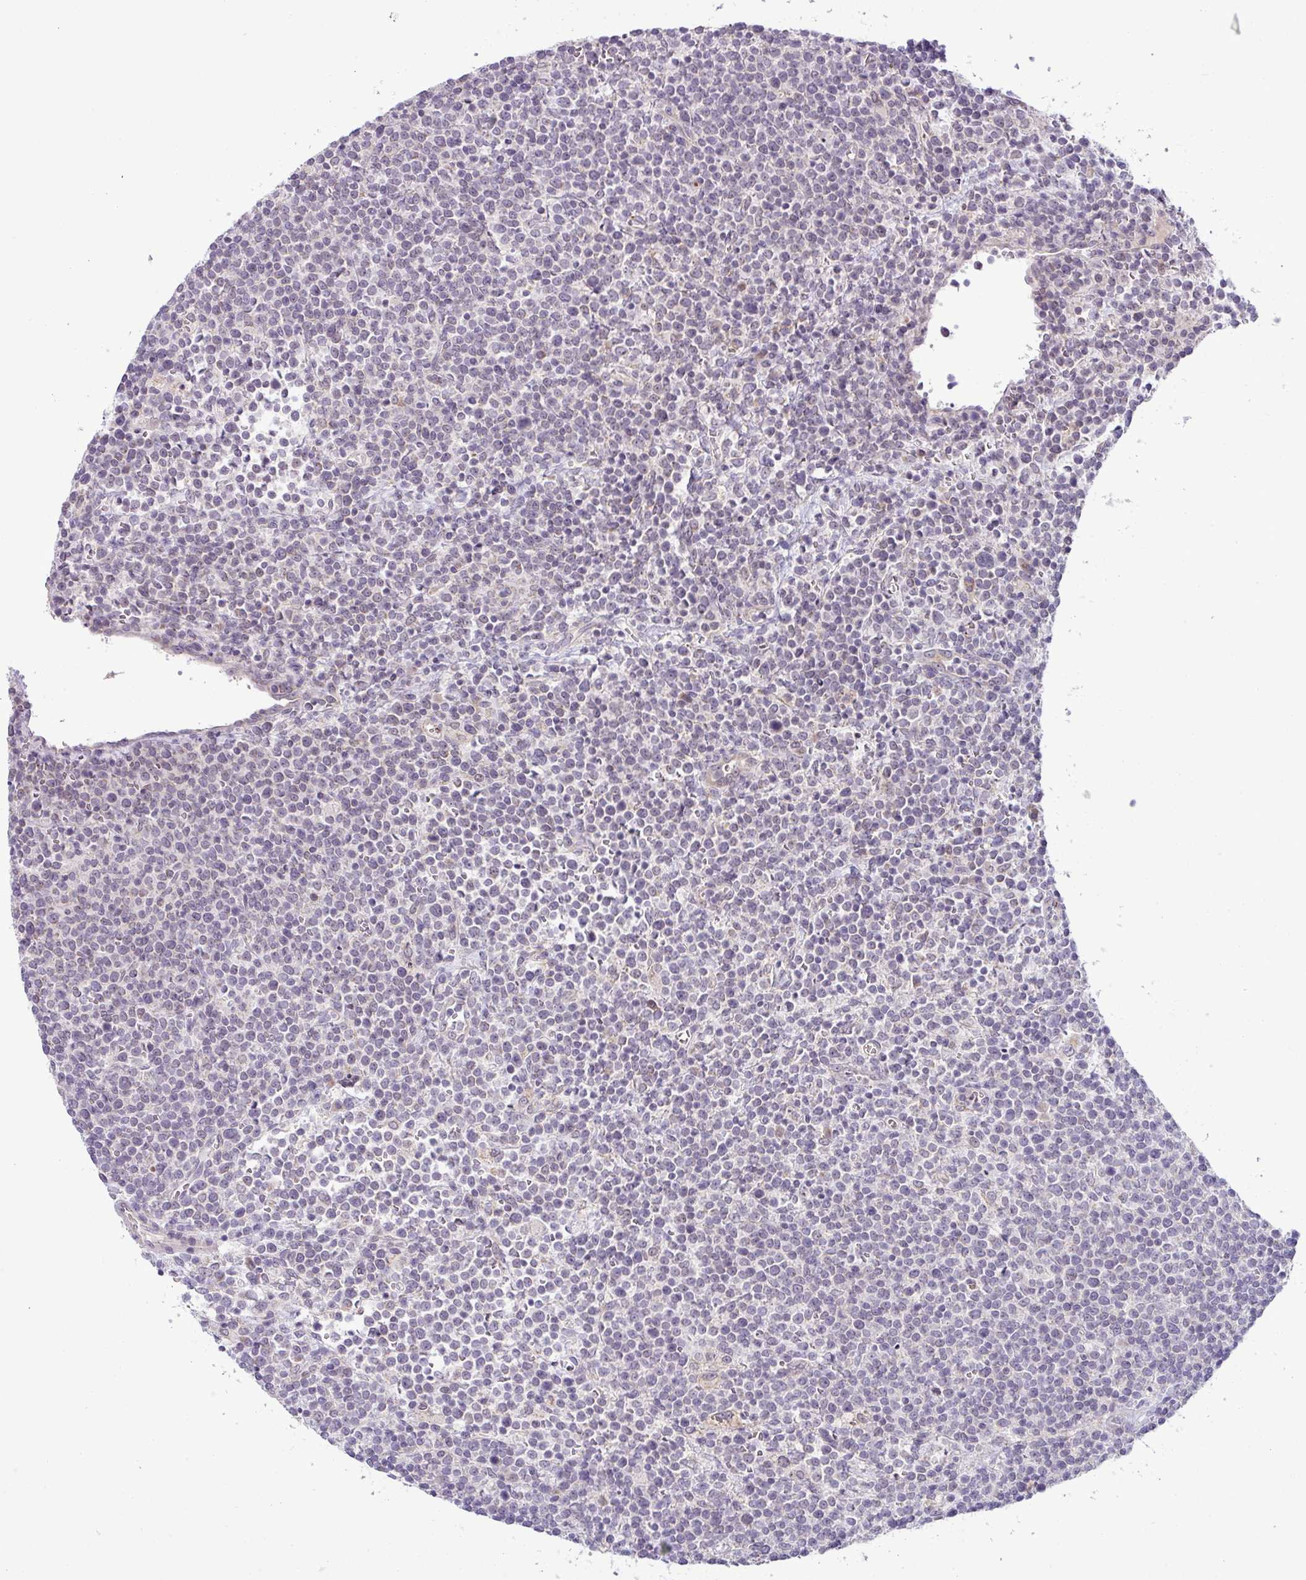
{"staining": {"intensity": "negative", "quantity": "none", "location": "none"}, "tissue": "lymphoma", "cell_type": "Tumor cells", "image_type": "cancer", "snomed": [{"axis": "morphology", "description": "Malignant lymphoma, non-Hodgkin's type, High grade"}, {"axis": "topography", "description": "Lymph node"}], "caption": "Immunohistochemical staining of human lymphoma shows no significant positivity in tumor cells.", "gene": "HBEGF", "patient": {"sex": "male", "age": 61}}